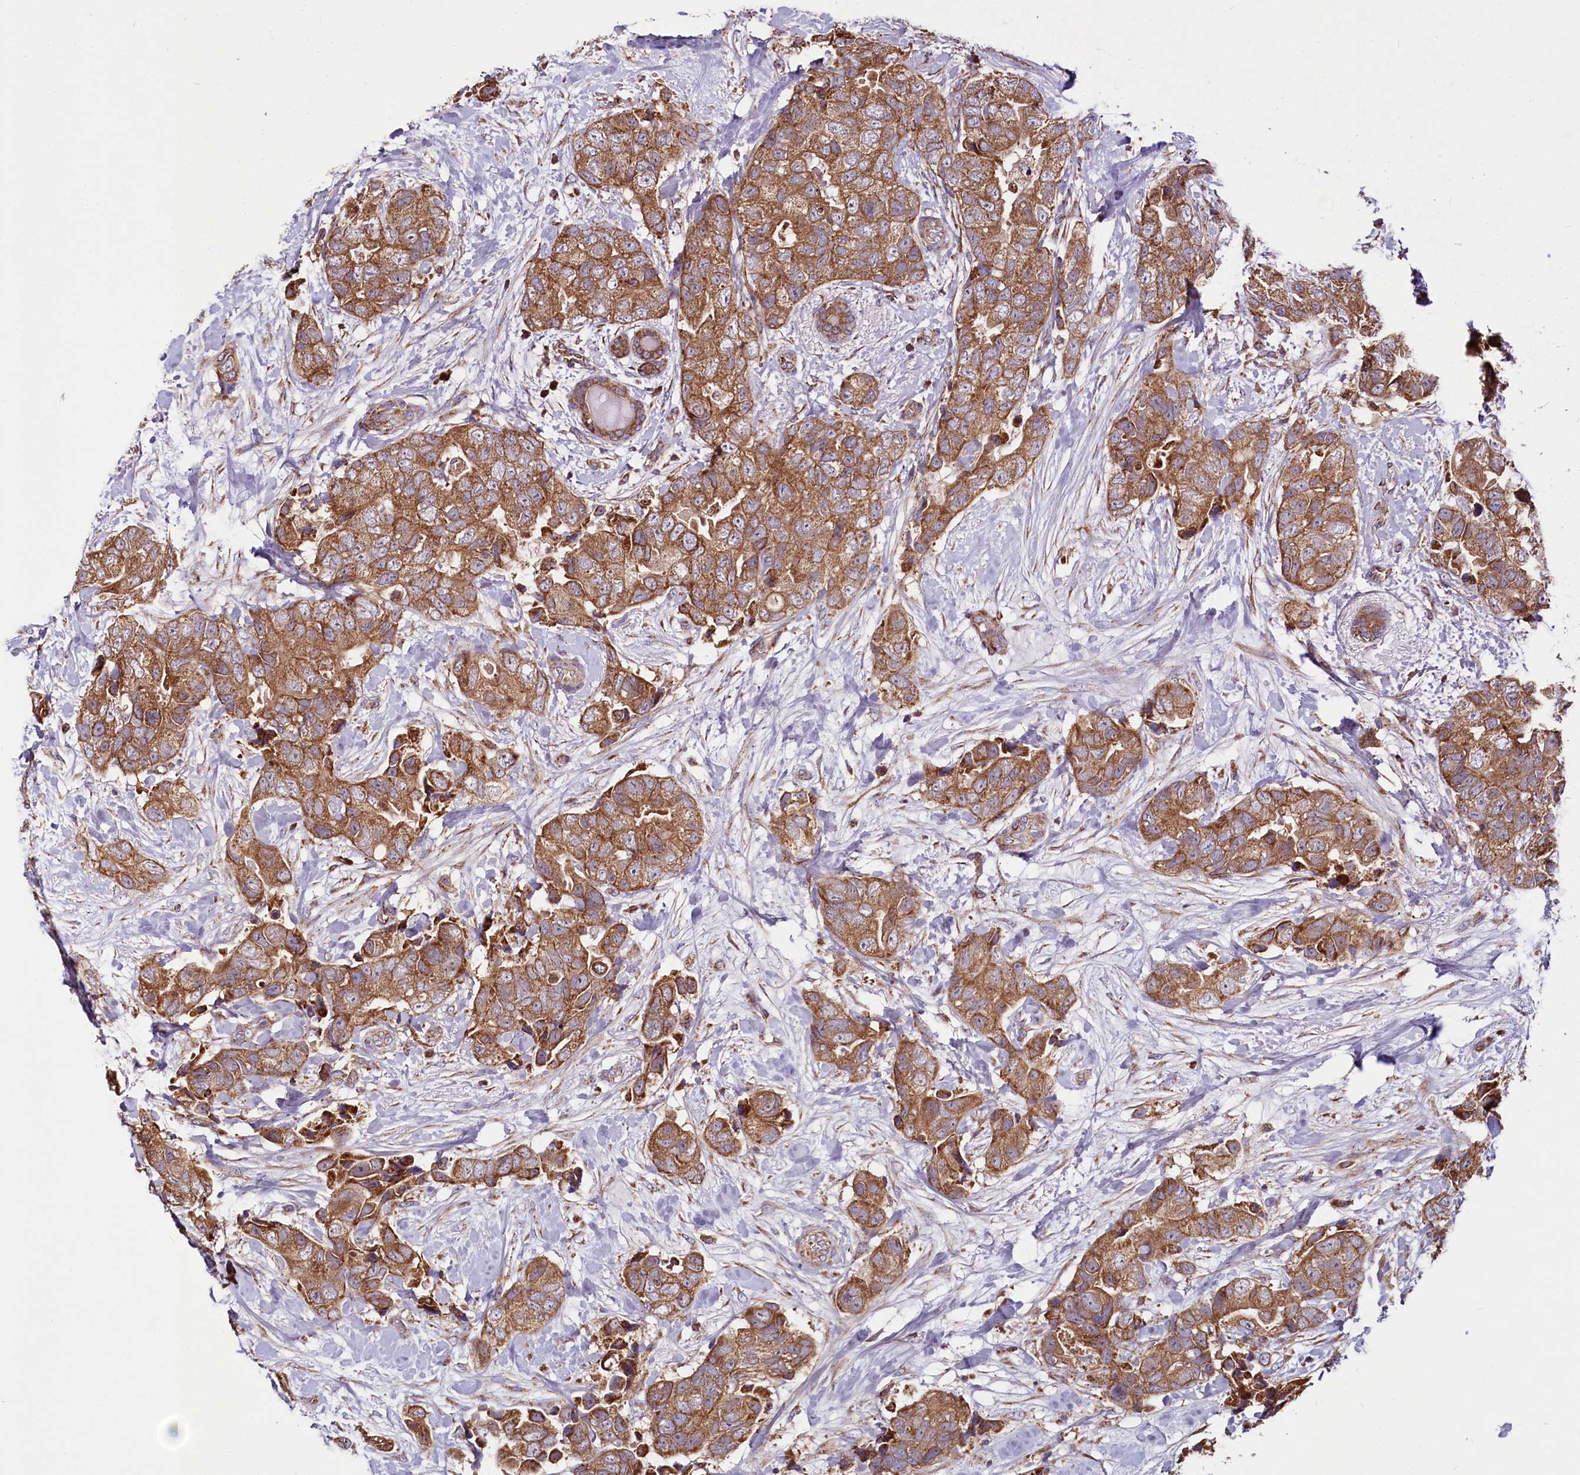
{"staining": {"intensity": "moderate", "quantity": ">75%", "location": "cytoplasmic/membranous"}, "tissue": "breast cancer", "cell_type": "Tumor cells", "image_type": "cancer", "snomed": [{"axis": "morphology", "description": "Duct carcinoma"}, {"axis": "topography", "description": "Breast"}], "caption": "Breast cancer stained for a protein (brown) exhibits moderate cytoplasmic/membranous positive staining in about >75% of tumor cells.", "gene": "NUDT15", "patient": {"sex": "female", "age": 62}}